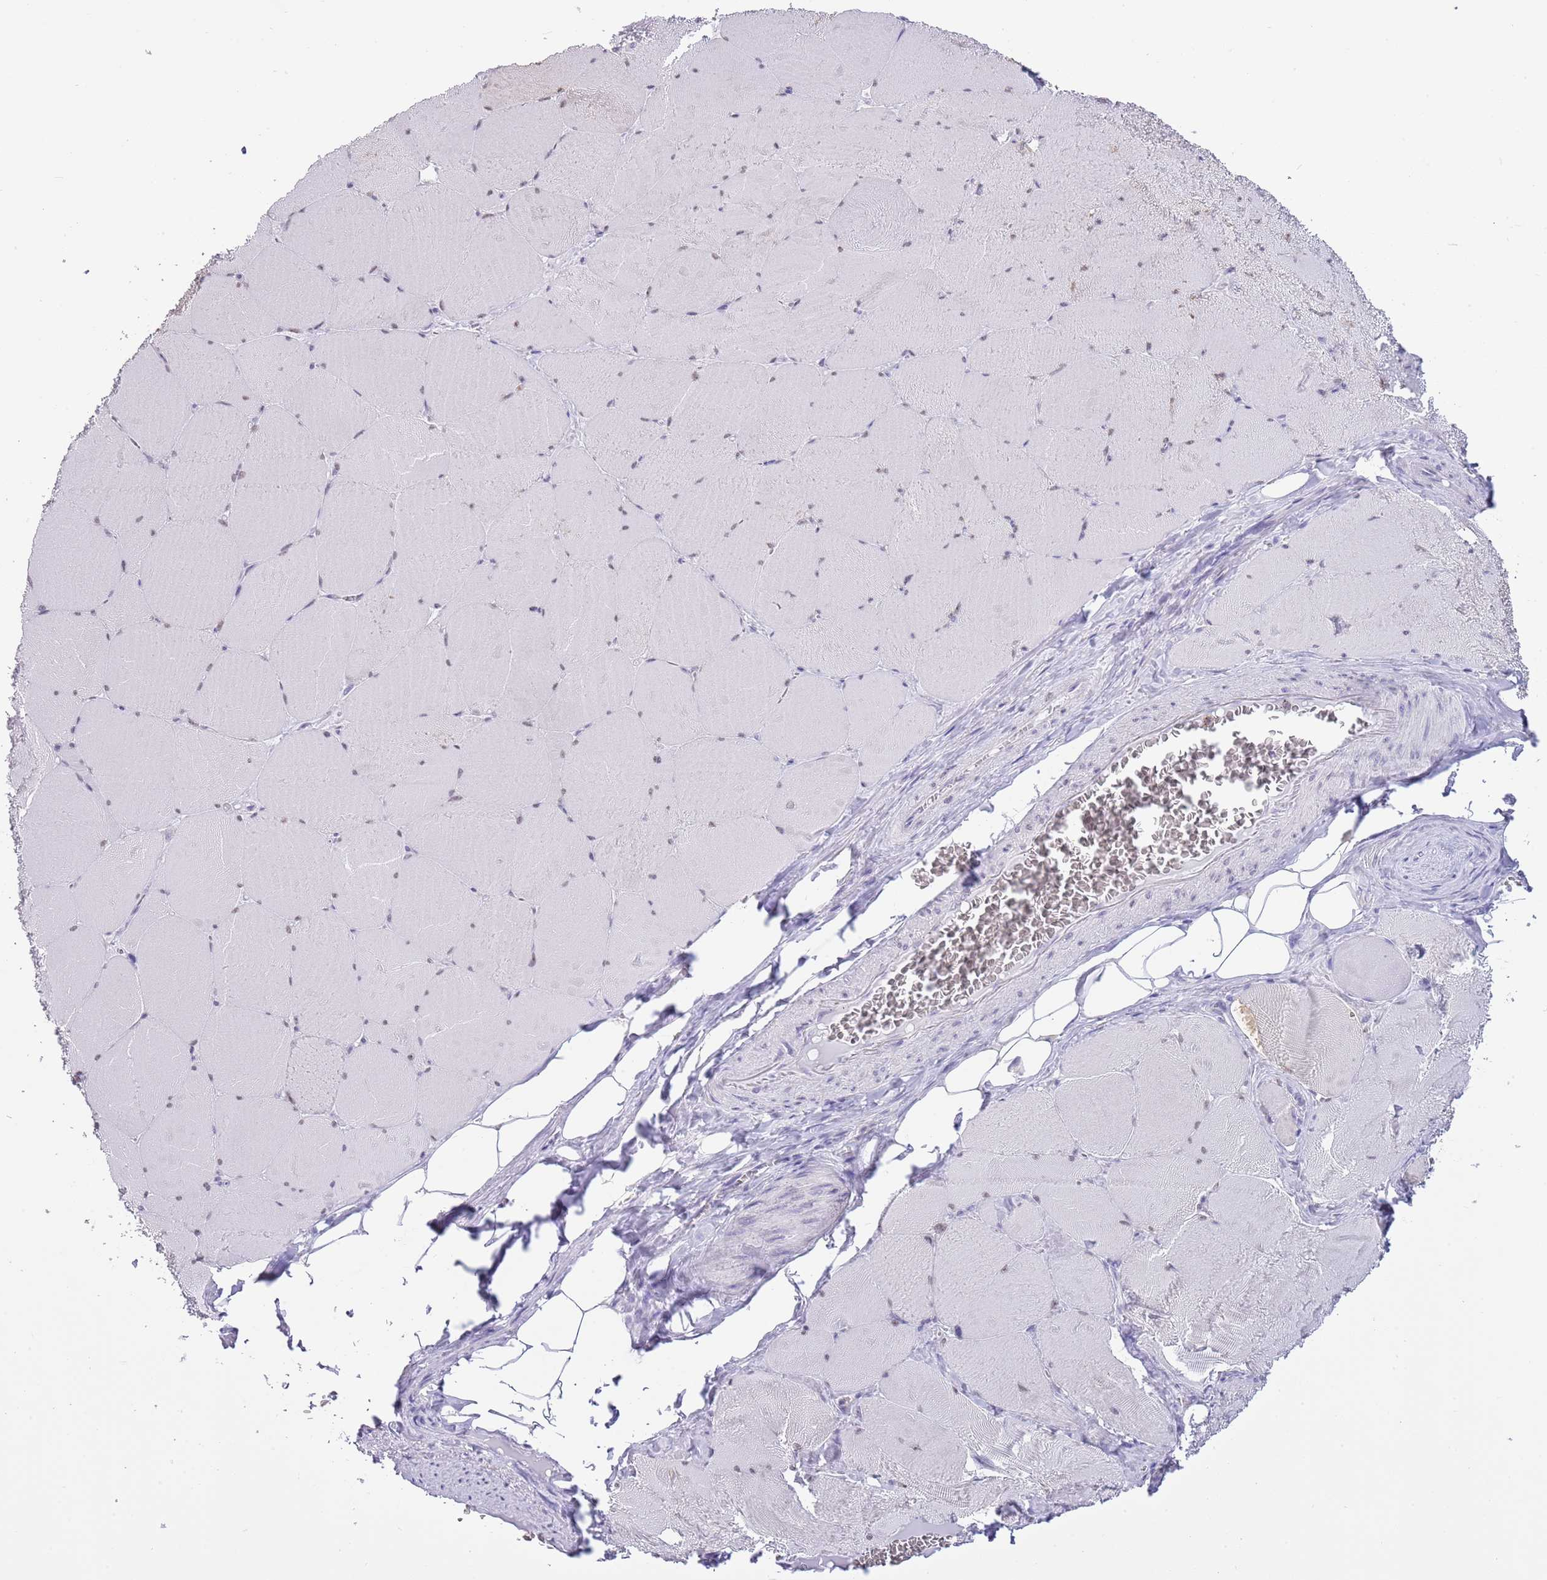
{"staining": {"intensity": "negative", "quantity": "none", "location": "none"}, "tissue": "skeletal muscle", "cell_type": "Myocytes", "image_type": "normal", "snomed": [{"axis": "morphology", "description": "Normal tissue, NOS"}, {"axis": "topography", "description": "Skeletal muscle"}, {"axis": "topography", "description": "Head-Neck"}], "caption": "Protein analysis of normal skeletal muscle reveals no significant expression in myocytes.", "gene": "PPP1R17", "patient": {"sex": "male", "age": 66}}